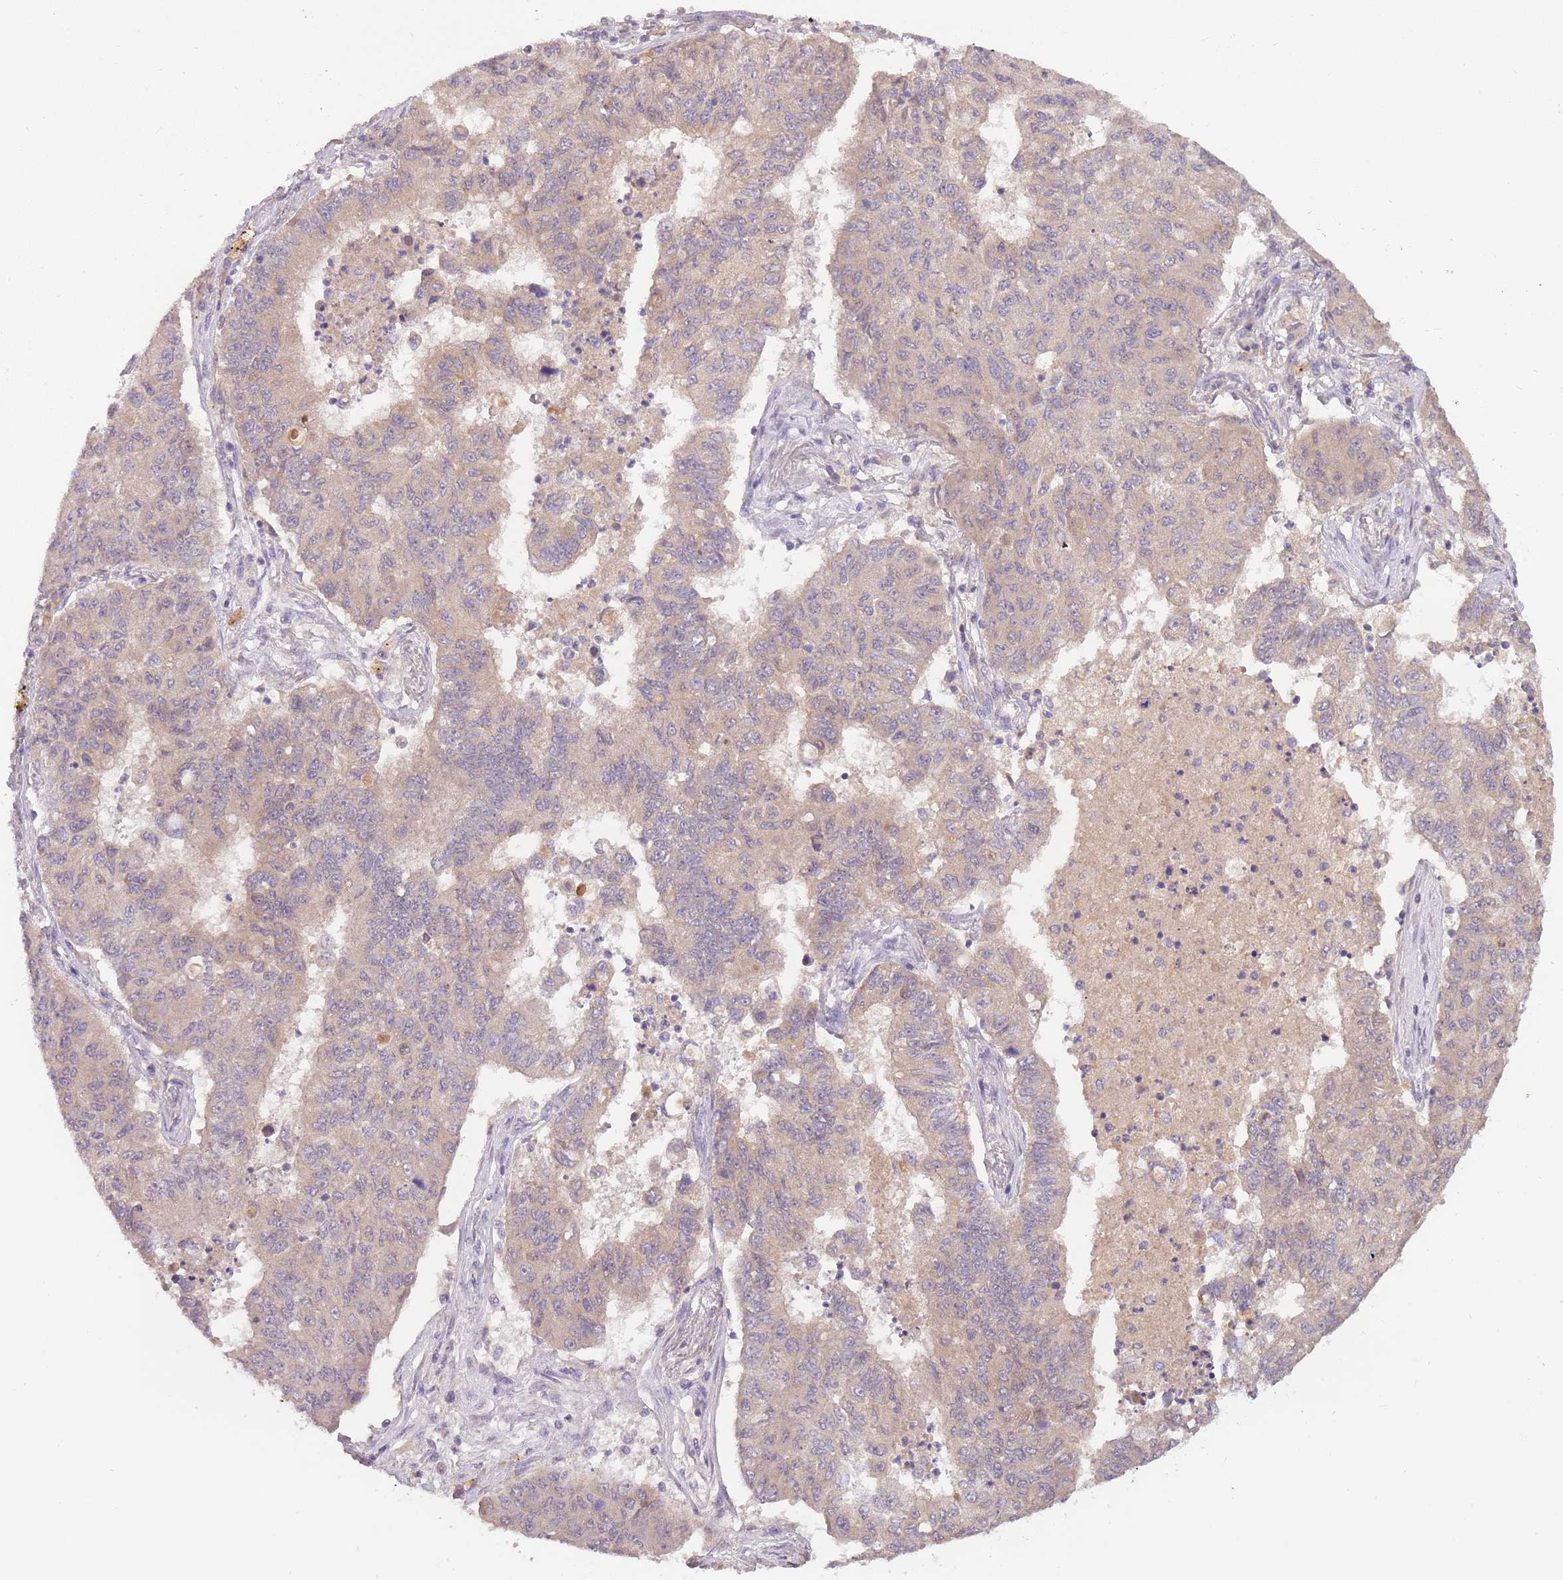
{"staining": {"intensity": "weak", "quantity": "<25%", "location": "cytoplasmic/membranous"}, "tissue": "lung cancer", "cell_type": "Tumor cells", "image_type": "cancer", "snomed": [{"axis": "morphology", "description": "Squamous cell carcinoma, NOS"}, {"axis": "topography", "description": "Lung"}], "caption": "The histopathology image shows no staining of tumor cells in squamous cell carcinoma (lung).", "gene": "LRATD2", "patient": {"sex": "male", "age": 74}}